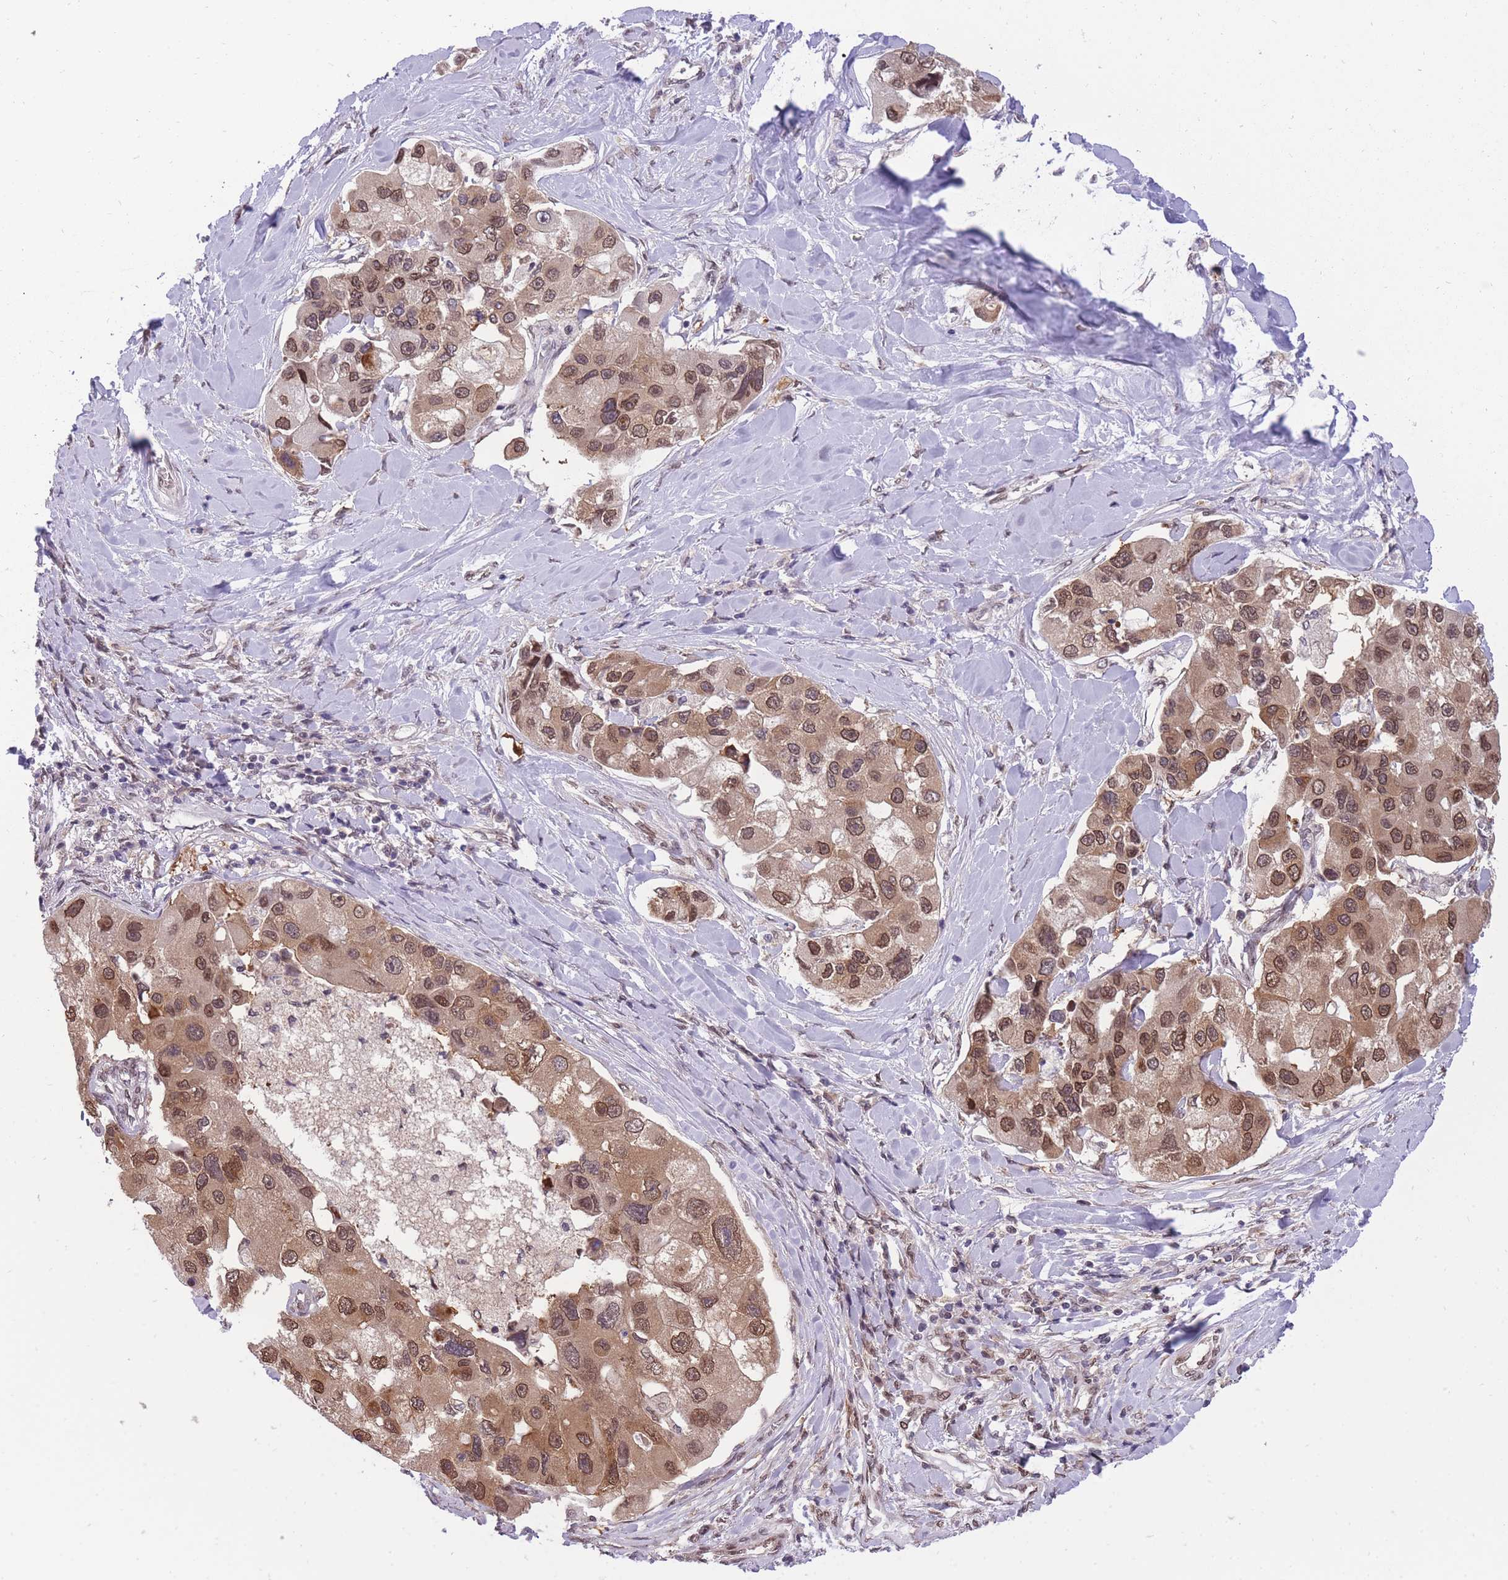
{"staining": {"intensity": "moderate", "quantity": ">75%", "location": "cytoplasmic/membranous,nuclear"}, "tissue": "lung cancer", "cell_type": "Tumor cells", "image_type": "cancer", "snomed": [{"axis": "morphology", "description": "Adenocarcinoma, NOS"}, {"axis": "topography", "description": "Lung"}], "caption": "DAB immunohistochemical staining of lung adenocarcinoma exhibits moderate cytoplasmic/membranous and nuclear protein staining in about >75% of tumor cells. The protein is shown in brown color, while the nuclei are stained blue.", "gene": "CDIP1", "patient": {"sex": "female", "age": 54}}